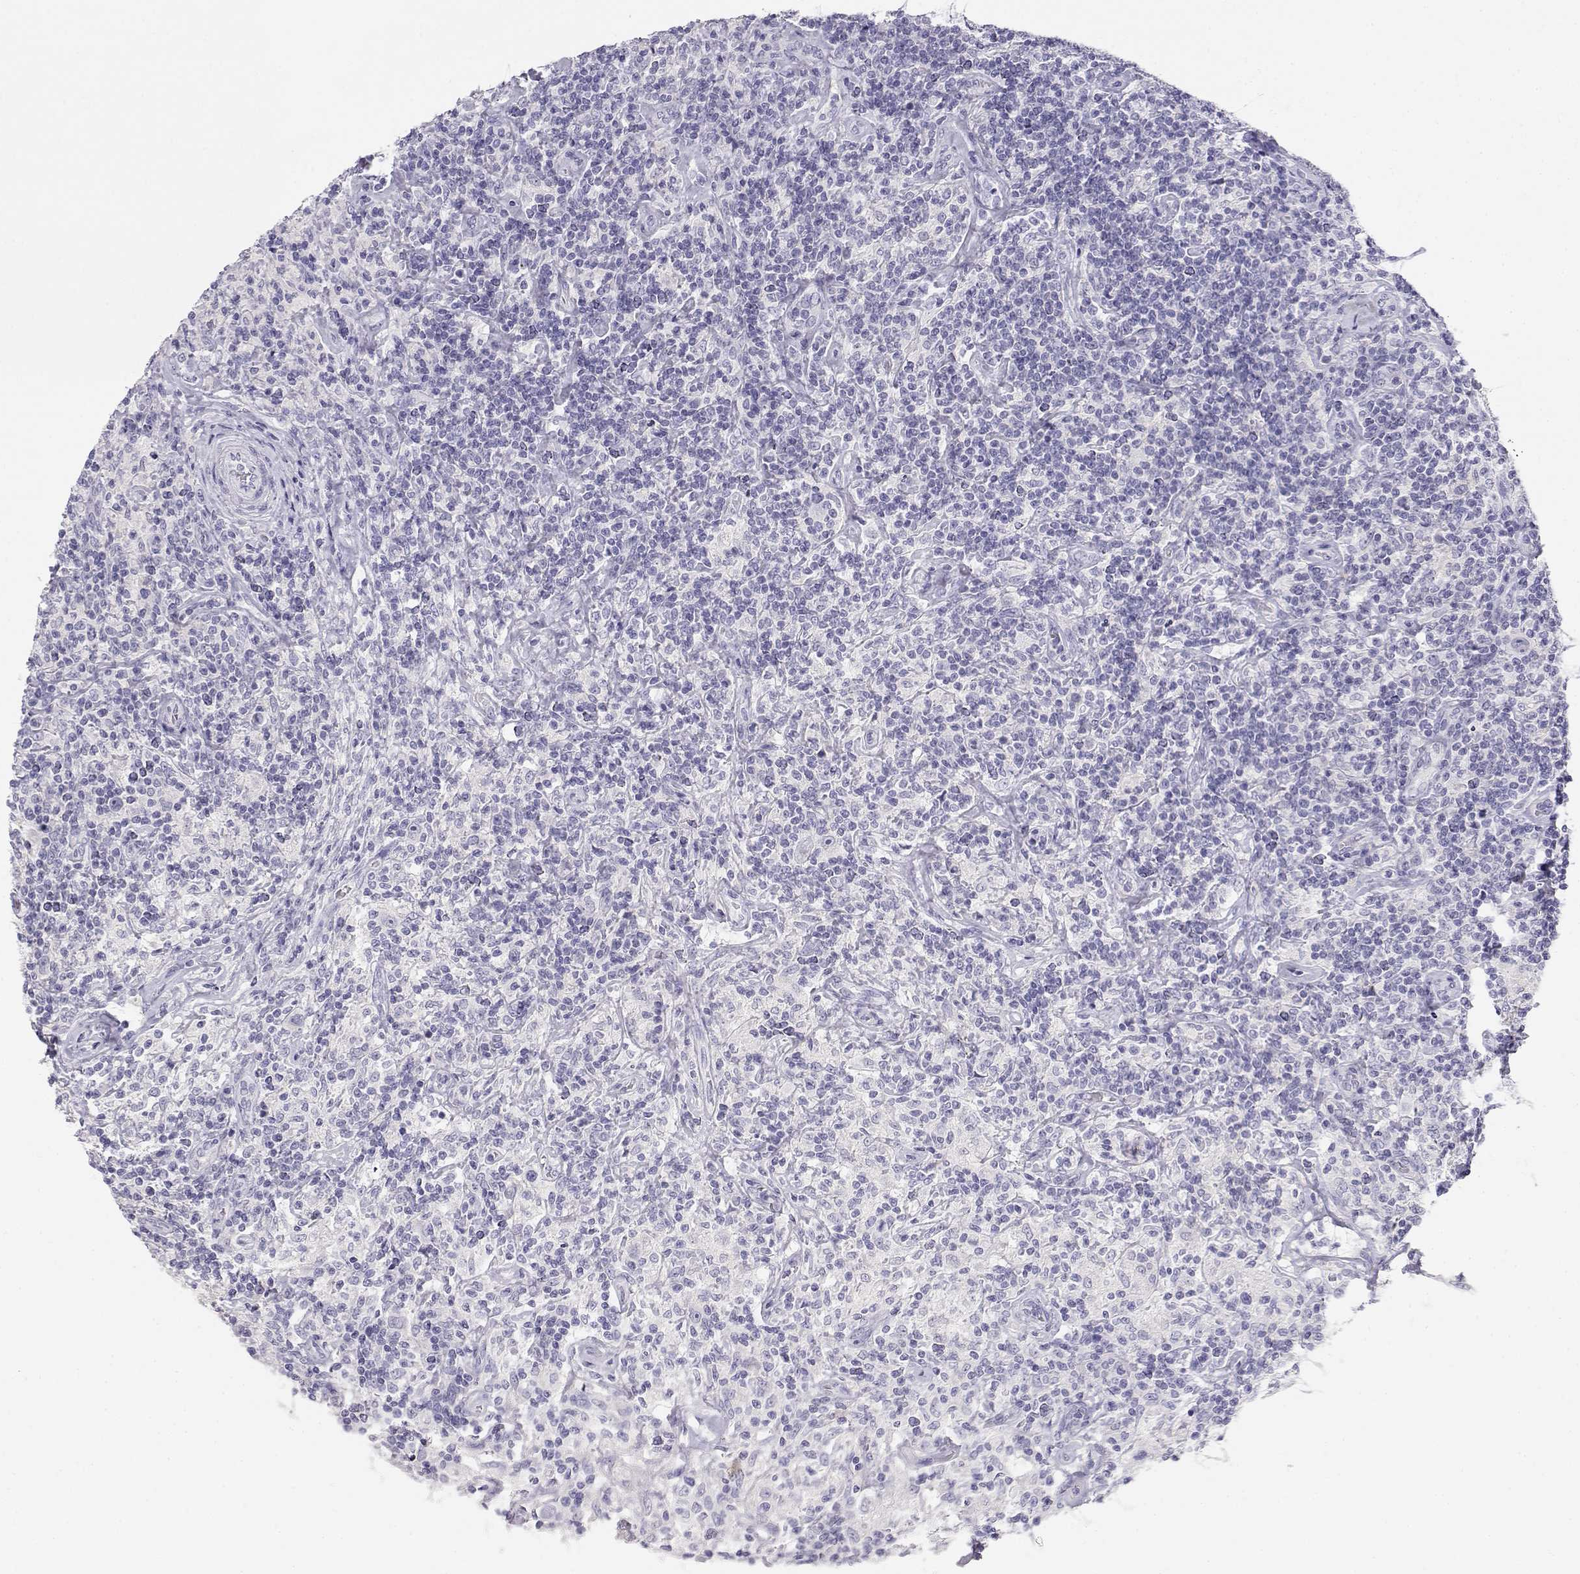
{"staining": {"intensity": "negative", "quantity": "none", "location": "none"}, "tissue": "lymphoma", "cell_type": "Tumor cells", "image_type": "cancer", "snomed": [{"axis": "morphology", "description": "Hodgkin's disease, NOS"}, {"axis": "topography", "description": "Lymph node"}], "caption": "DAB immunohistochemical staining of human Hodgkin's disease demonstrates no significant positivity in tumor cells.", "gene": "GPR174", "patient": {"sex": "male", "age": 70}}